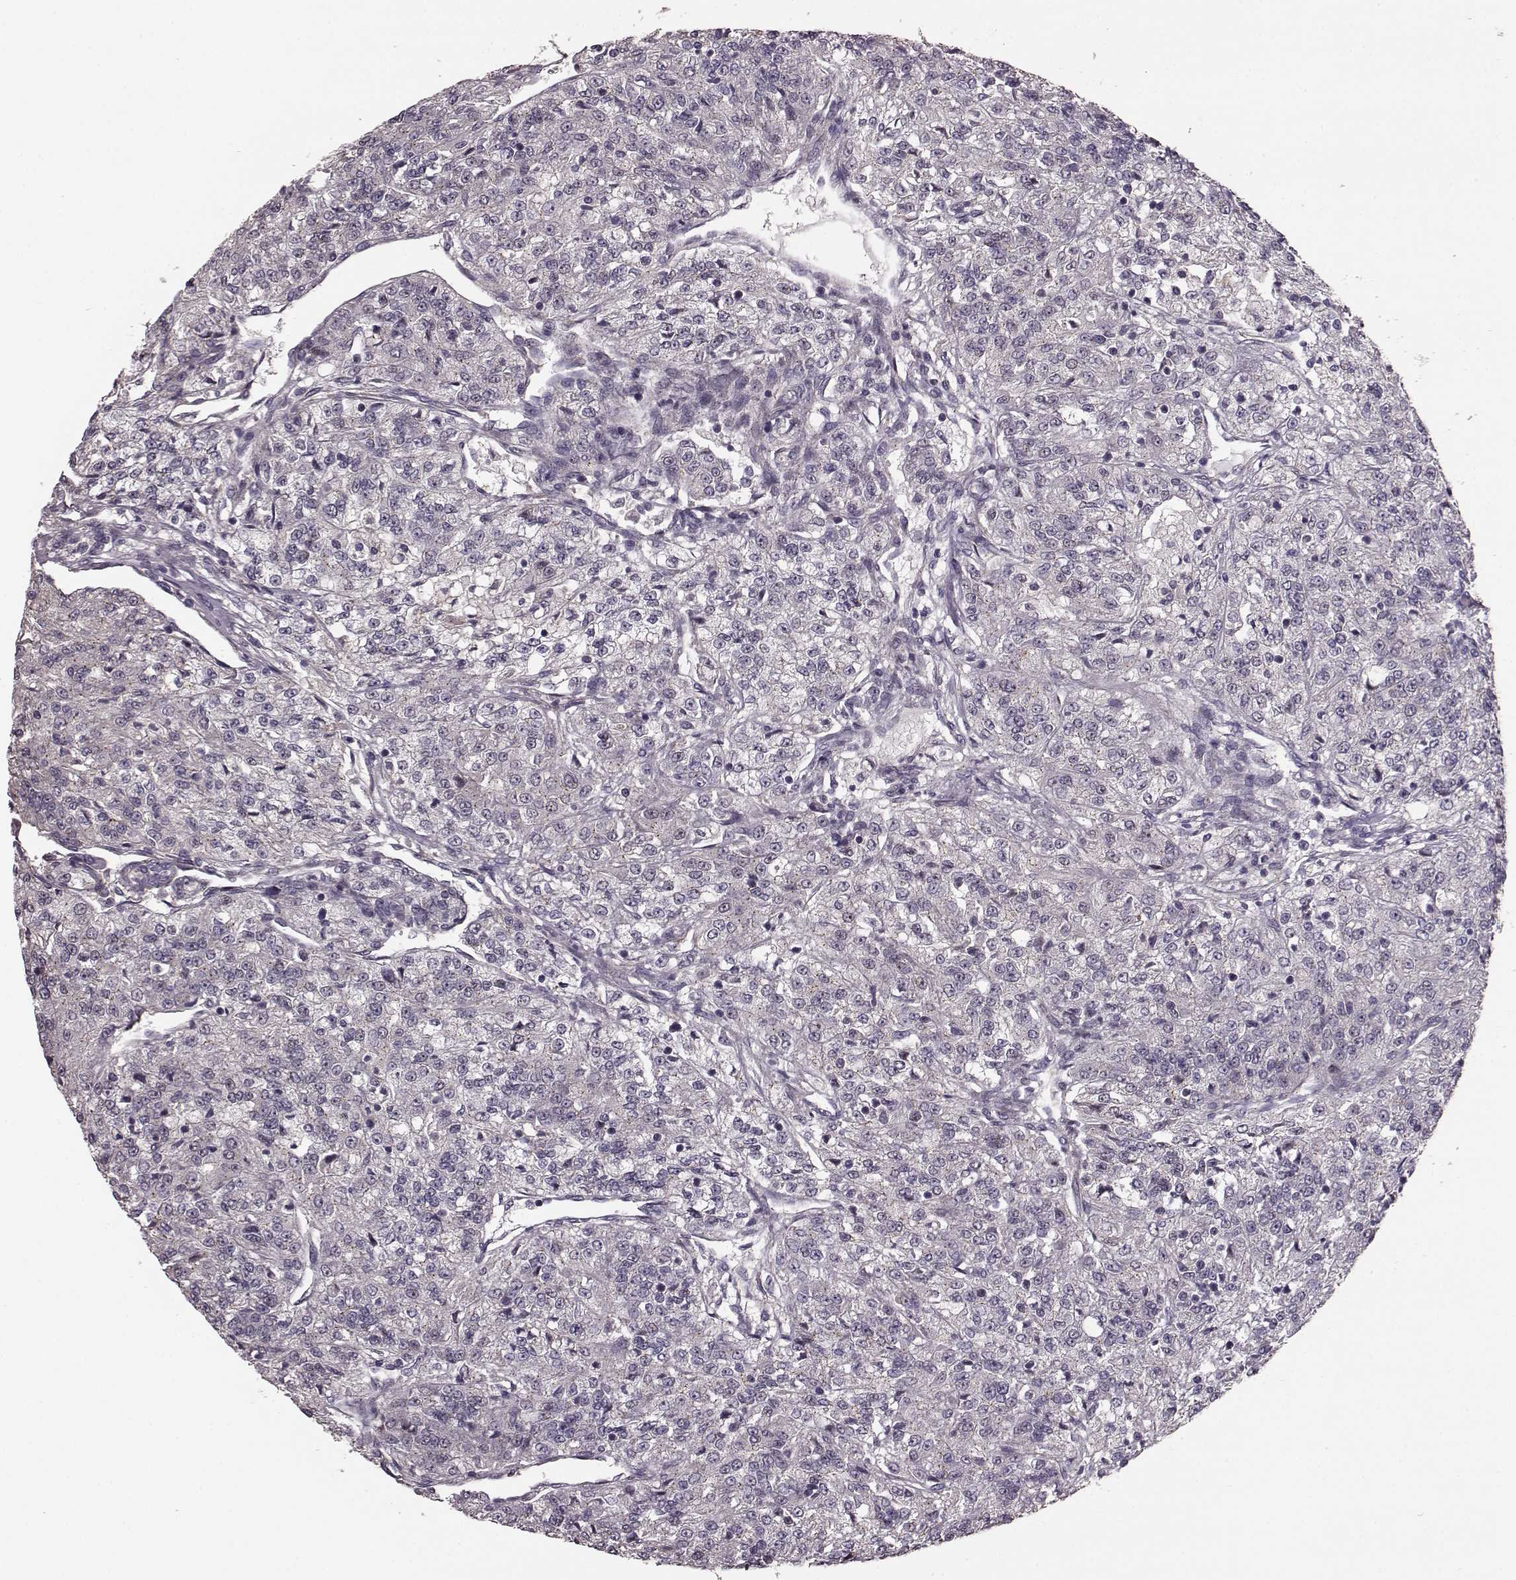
{"staining": {"intensity": "negative", "quantity": "none", "location": "none"}, "tissue": "renal cancer", "cell_type": "Tumor cells", "image_type": "cancer", "snomed": [{"axis": "morphology", "description": "Adenocarcinoma, NOS"}, {"axis": "topography", "description": "Kidney"}], "caption": "Adenocarcinoma (renal) stained for a protein using IHC shows no positivity tumor cells.", "gene": "NTF3", "patient": {"sex": "female", "age": 63}}